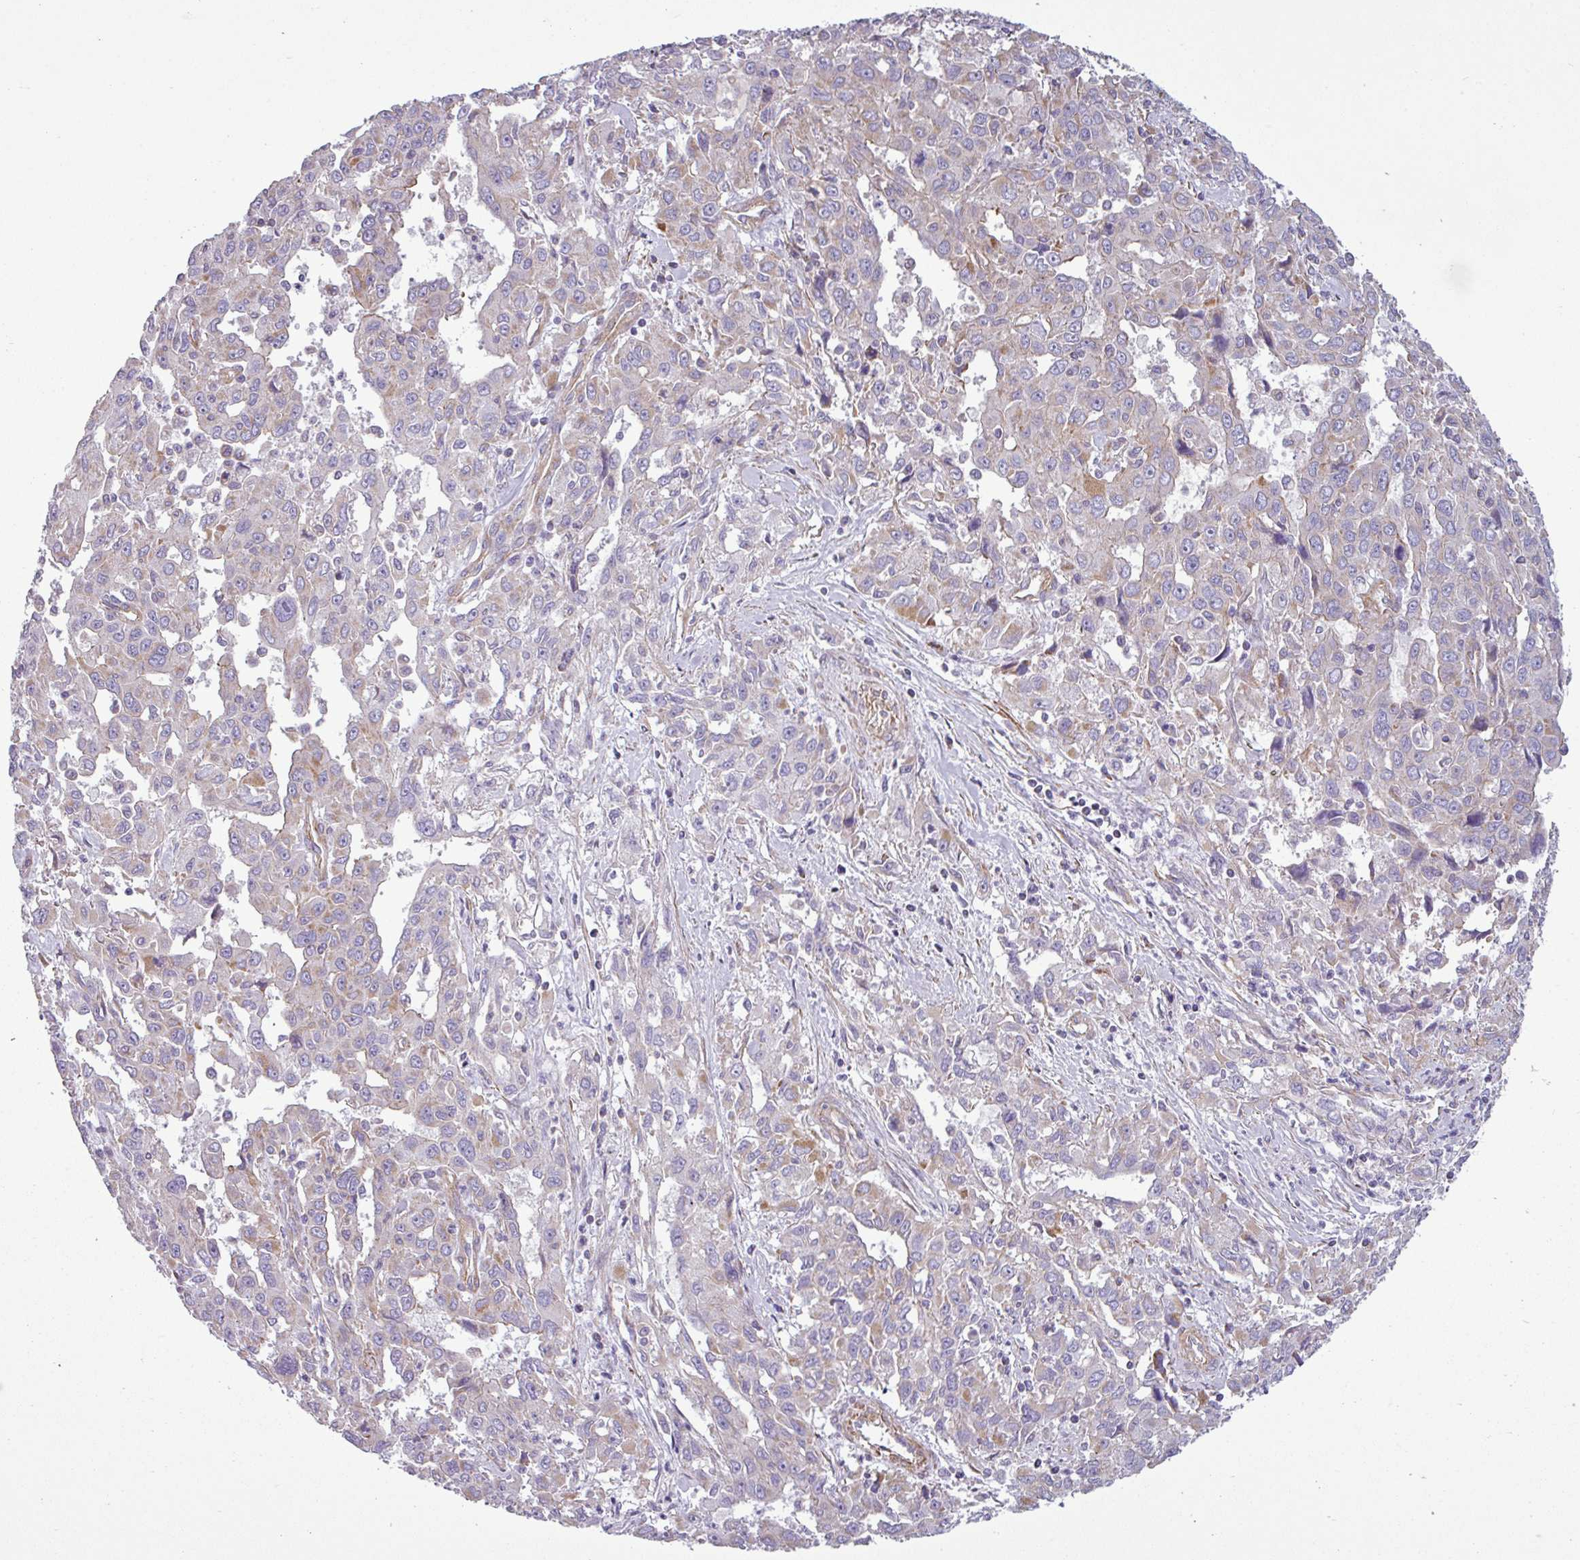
{"staining": {"intensity": "weak", "quantity": "<25%", "location": "cytoplasmic/membranous"}, "tissue": "liver cancer", "cell_type": "Tumor cells", "image_type": "cancer", "snomed": [{"axis": "morphology", "description": "Carcinoma, Hepatocellular, NOS"}, {"axis": "topography", "description": "Liver"}], "caption": "IHC of human hepatocellular carcinoma (liver) exhibits no expression in tumor cells.", "gene": "BTN2A2", "patient": {"sex": "male", "age": 63}}